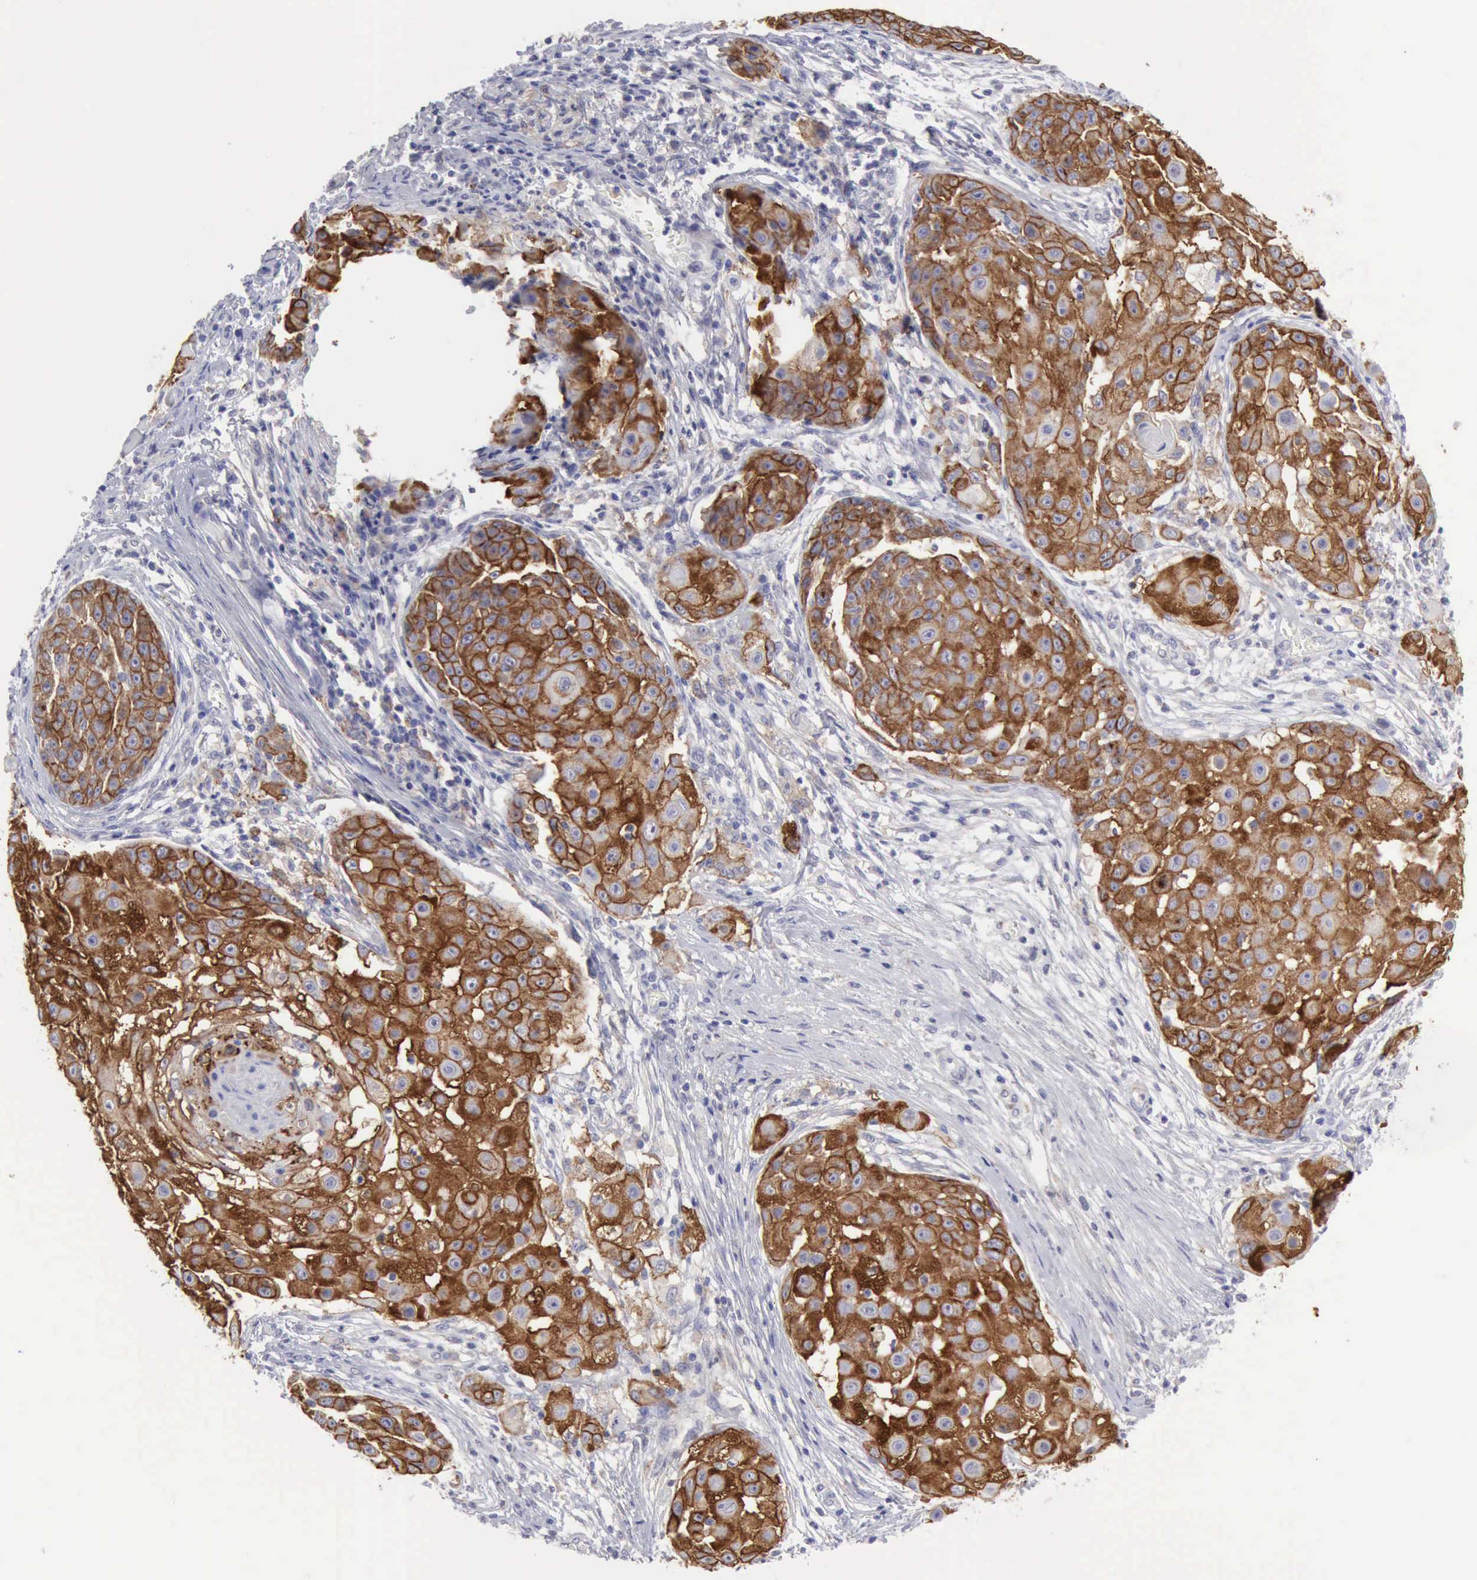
{"staining": {"intensity": "strong", "quantity": ">75%", "location": "cytoplasmic/membranous"}, "tissue": "skin cancer", "cell_type": "Tumor cells", "image_type": "cancer", "snomed": [{"axis": "morphology", "description": "Squamous cell carcinoma, NOS"}, {"axis": "topography", "description": "Skin"}], "caption": "A micrograph of skin cancer stained for a protein demonstrates strong cytoplasmic/membranous brown staining in tumor cells.", "gene": "TFRC", "patient": {"sex": "female", "age": 57}}